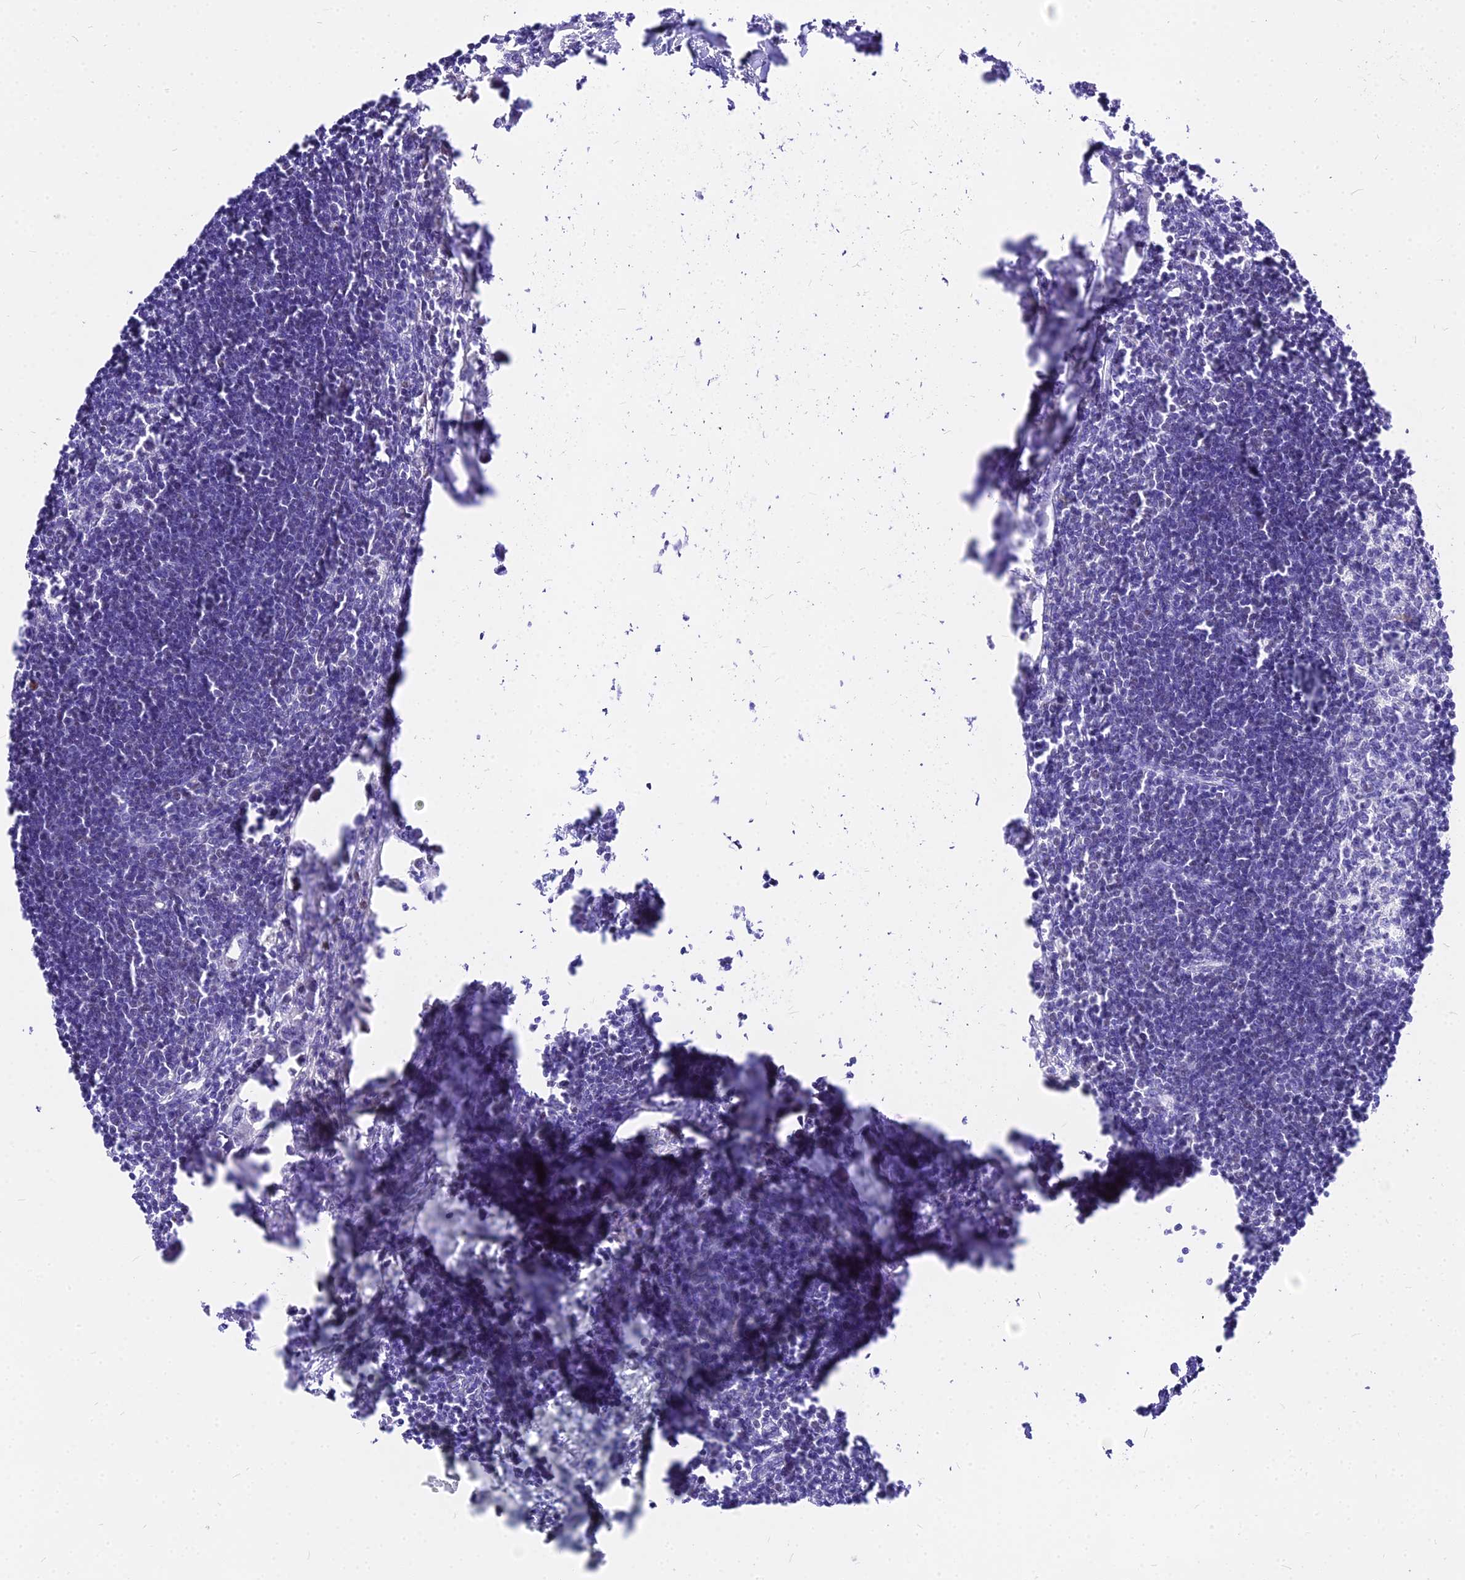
{"staining": {"intensity": "negative", "quantity": "none", "location": "none"}, "tissue": "lymph node", "cell_type": "Germinal center cells", "image_type": "normal", "snomed": [{"axis": "morphology", "description": "Normal tissue, NOS"}, {"axis": "morphology", "description": "Malignant melanoma, Metastatic site"}, {"axis": "topography", "description": "Lymph node"}], "caption": "IHC photomicrograph of unremarkable lymph node: human lymph node stained with DAB (3,3'-diaminobenzidine) shows no significant protein positivity in germinal center cells. (DAB IHC with hematoxylin counter stain).", "gene": "CARD18", "patient": {"sex": "male", "age": 41}}